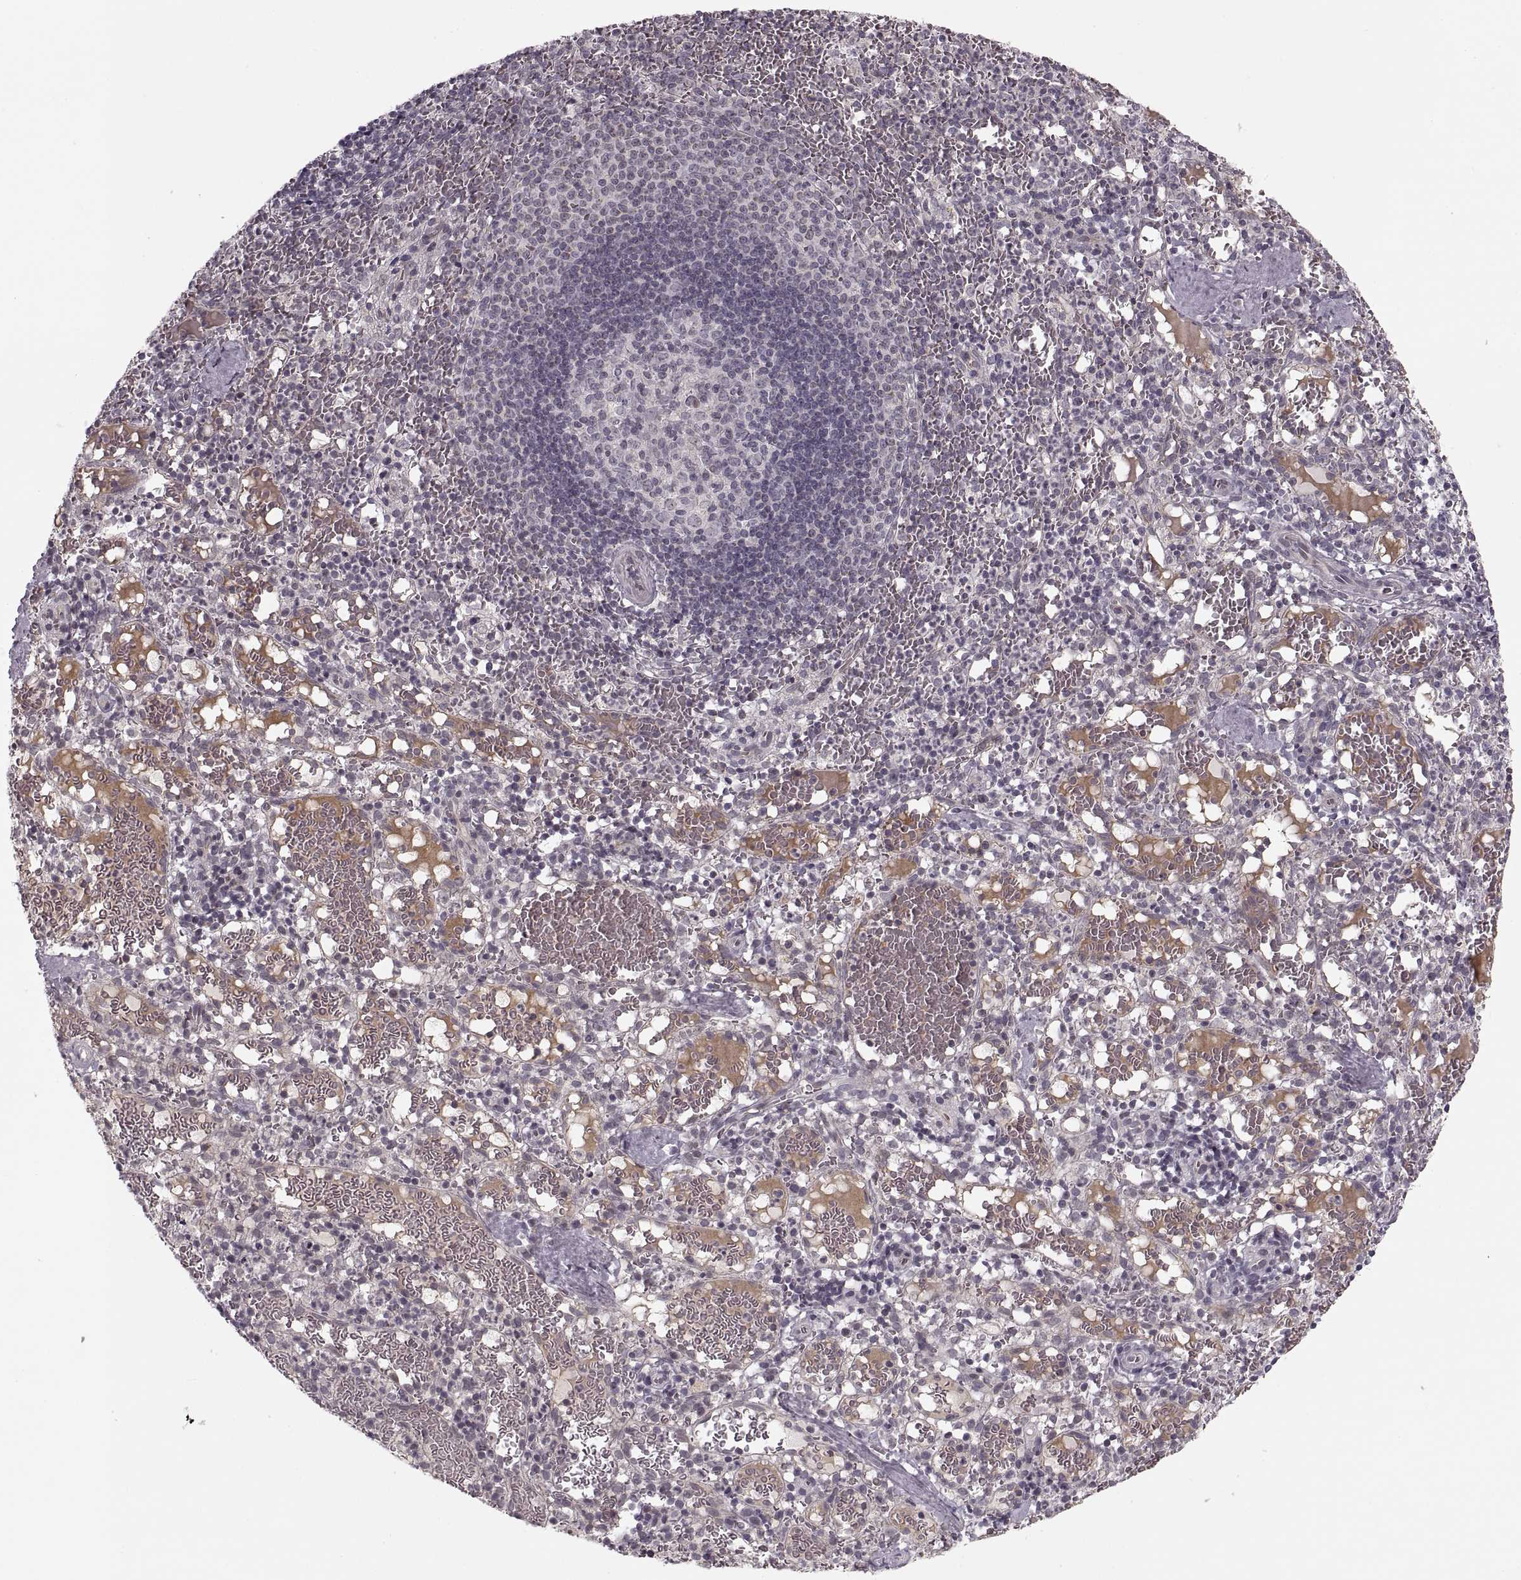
{"staining": {"intensity": "negative", "quantity": "none", "location": "none"}, "tissue": "spleen", "cell_type": "Cells in red pulp", "image_type": "normal", "snomed": [{"axis": "morphology", "description": "Normal tissue, NOS"}, {"axis": "topography", "description": "Spleen"}], "caption": "High power microscopy micrograph of an IHC micrograph of benign spleen, revealing no significant staining in cells in red pulp.", "gene": "ASIC3", "patient": {"sex": "male", "age": 11}}